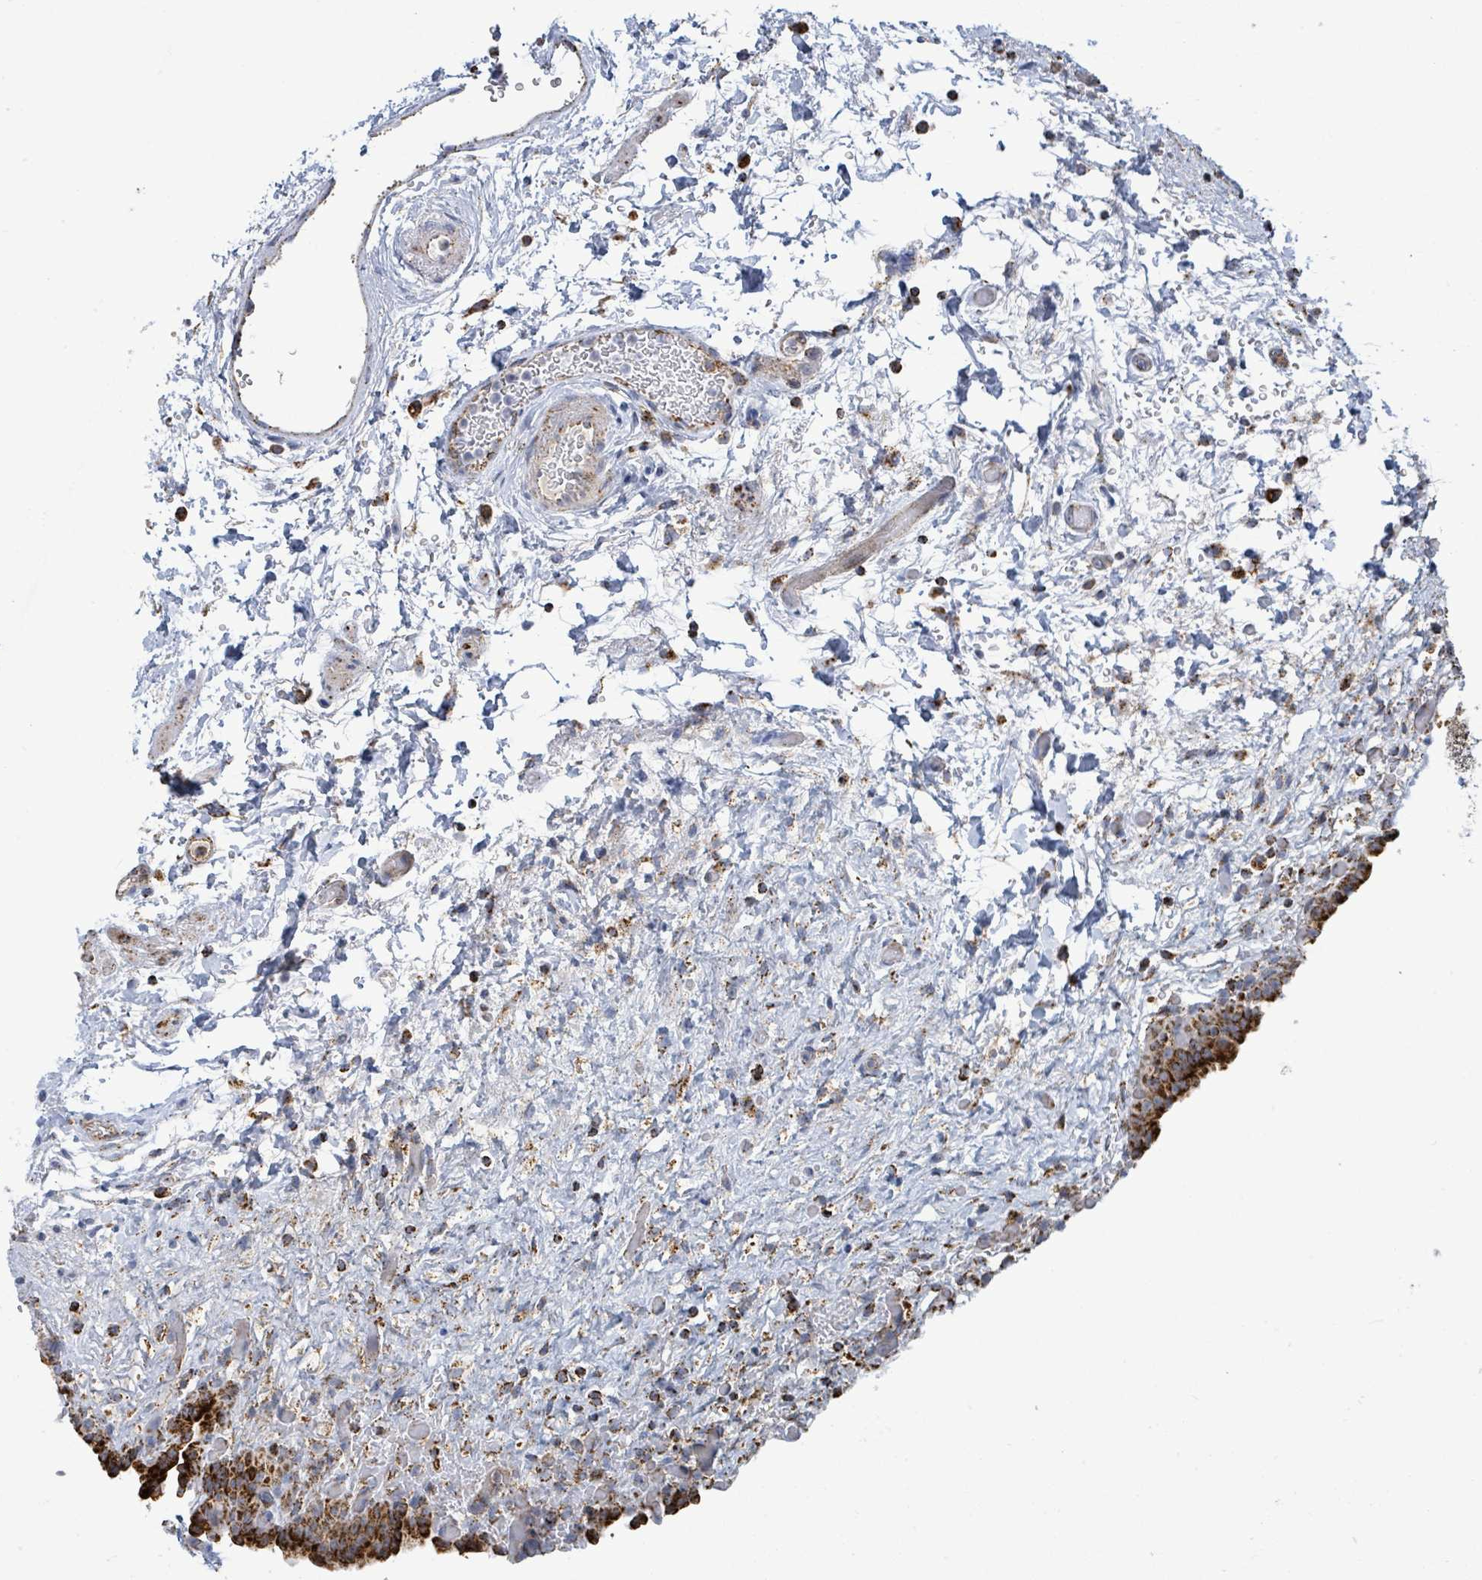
{"staining": {"intensity": "strong", "quantity": ">75%", "location": "cytoplasmic/membranous"}, "tissue": "urinary bladder", "cell_type": "Urothelial cells", "image_type": "normal", "snomed": [{"axis": "morphology", "description": "Normal tissue, NOS"}, {"axis": "topography", "description": "Urinary bladder"}], "caption": "Urinary bladder stained for a protein (brown) displays strong cytoplasmic/membranous positive expression in approximately >75% of urothelial cells.", "gene": "SUCLG2", "patient": {"sex": "male", "age": 69}}